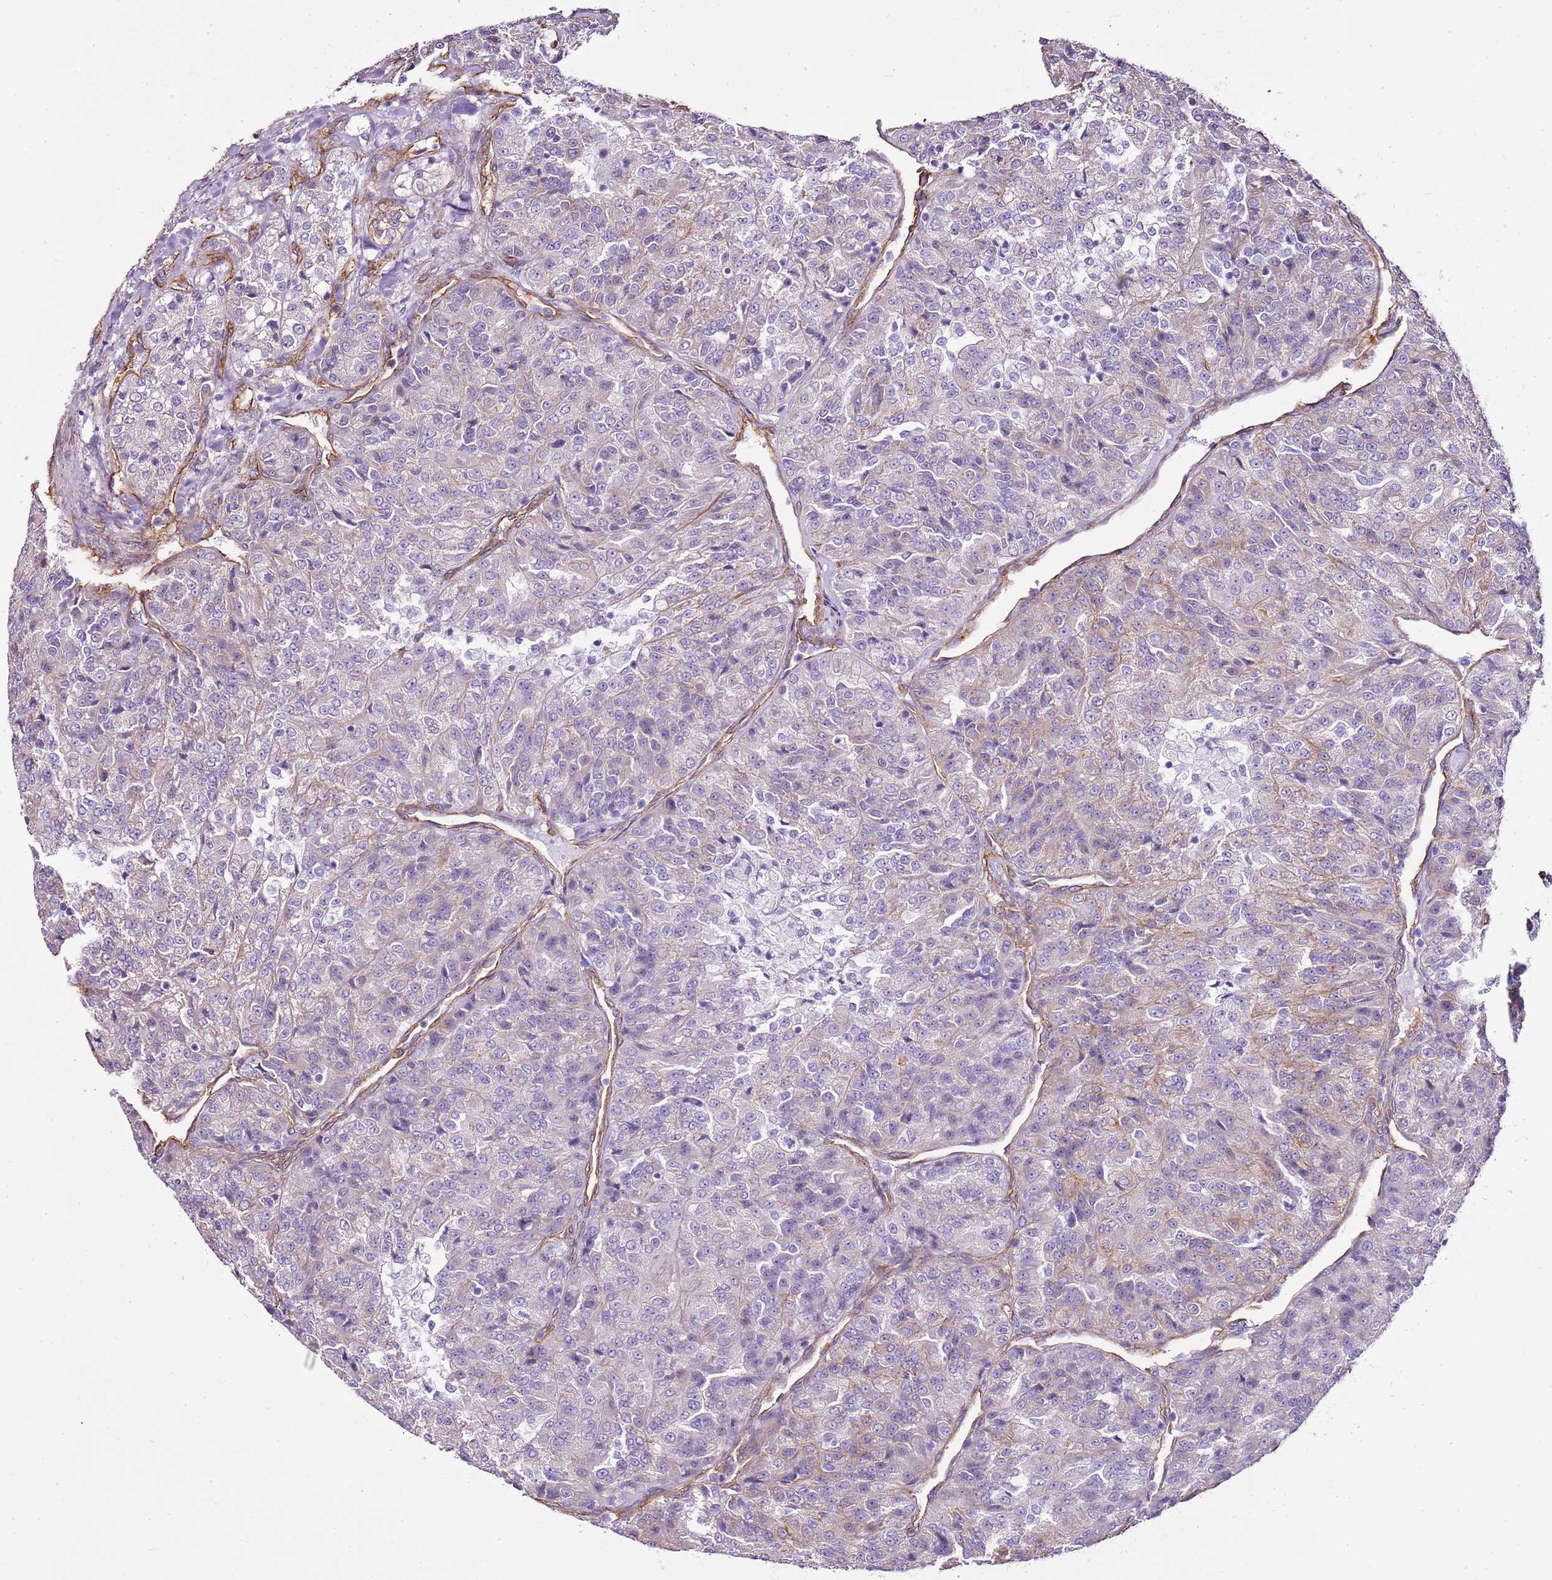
{"staining": {"intensity": "weak", "quantity": "<25%", "location": "cytoplasmic/membranous"}, "tissue": "renal cancer", "cell_type": "Tumor cells", "image_type": "cancer", "snomed": [{"axis": "morphology", "description": "Adenocarcinoma, NOS"}, {"axis": "topography", "description": "Kidney"}], "caption": "The histopathology image reveals no staining of tumor cells in renal cancer.", "gene": "CTDSPL", "patient": {"sex": "female", "age": 63}}